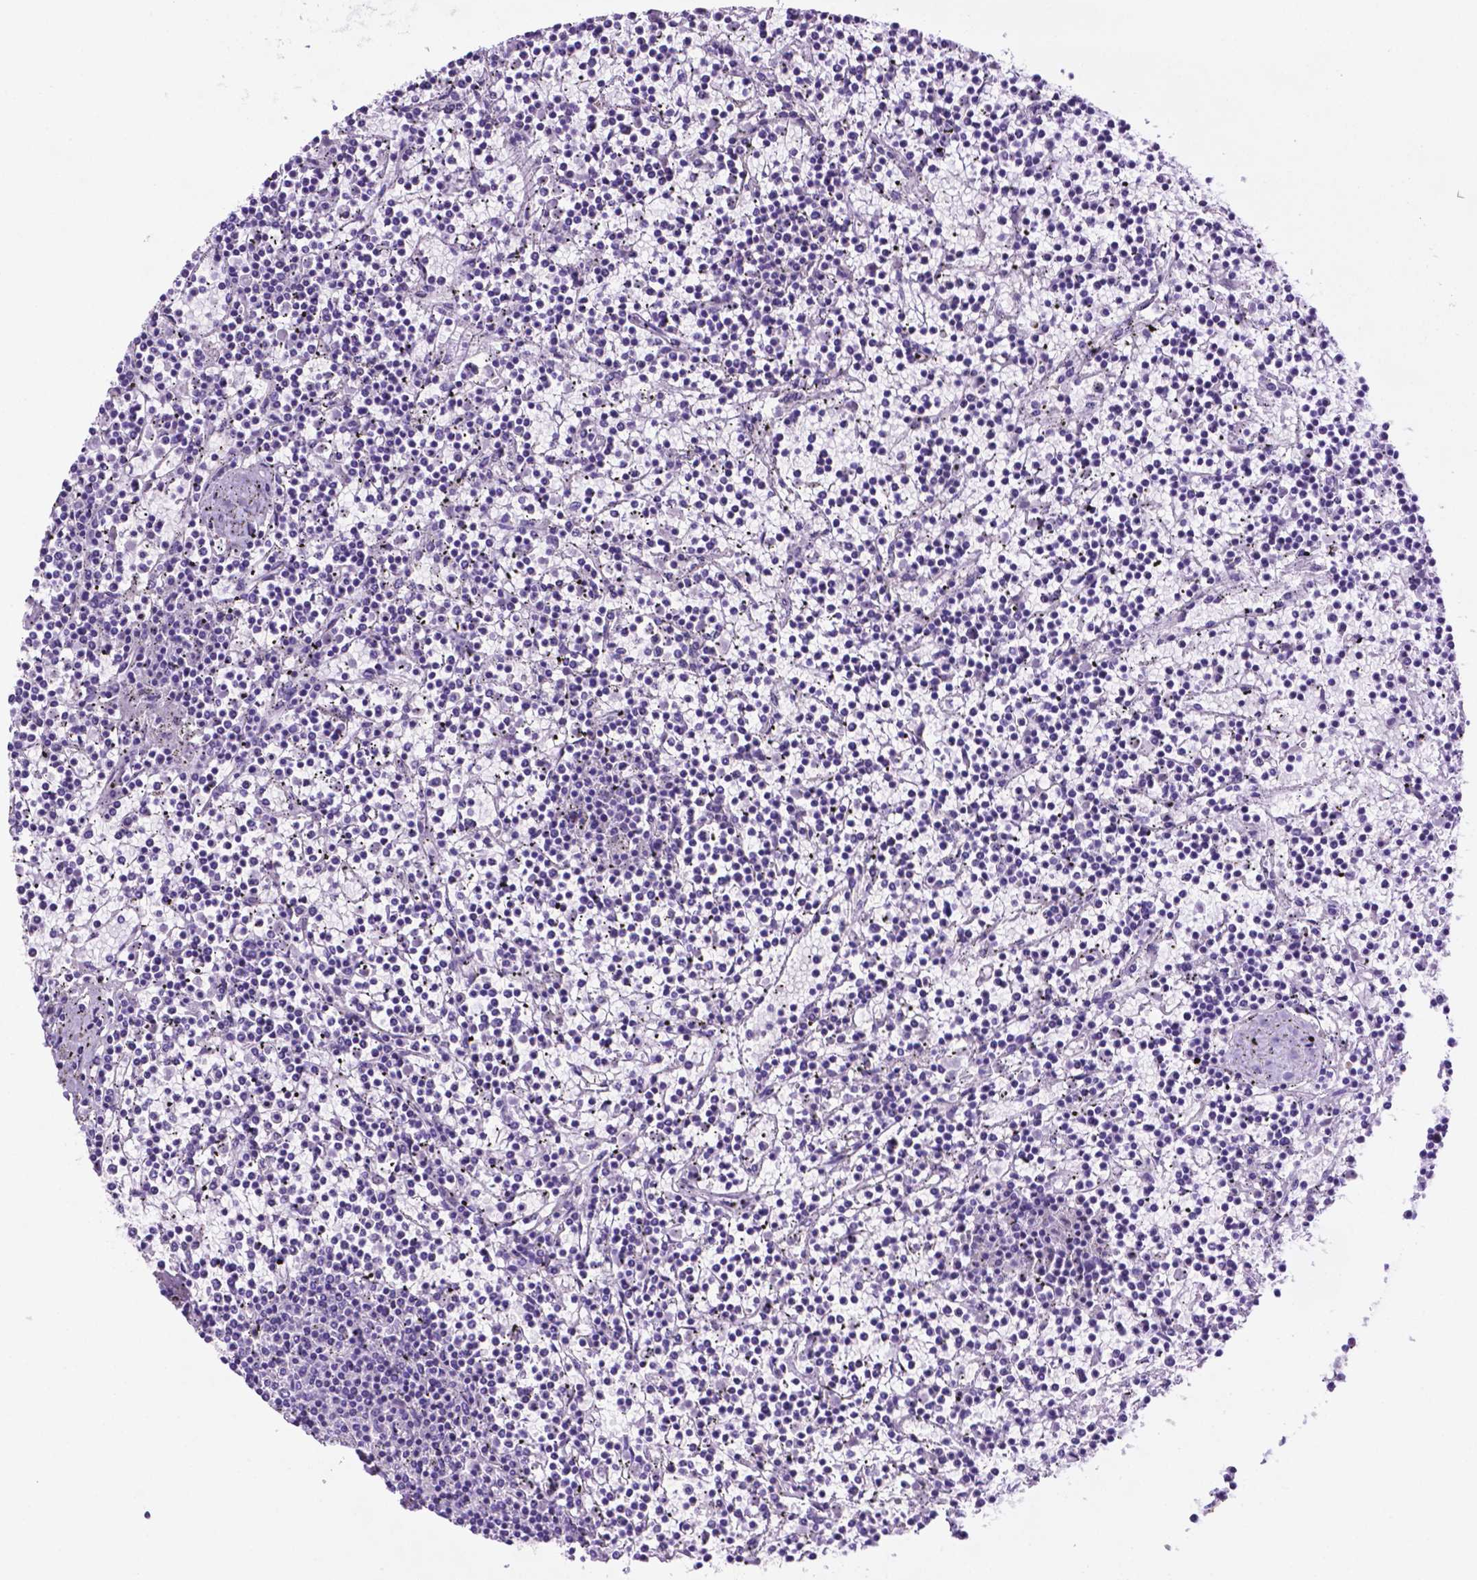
{"staining": {"intensity": "negative", "quantity": "none", "location": "none"}, "tissue": "lymphoma", "cell_type": "Tumor cells", "image_type": "cancer", "snomed": [{"axis": "morphology", "description": "Malignant lymphoma, non-Hodgkin's type, Low grade"}, {"axis": "topography", "description": "Spleen"}], "caption": "Histopathology image shows no significant protein staining in tumor cells of malignant lymphoma, non-Hodgkin's type (low-grade).", "gene": "TACSTD2", "patient": {"sex": "female", "age": 19}}